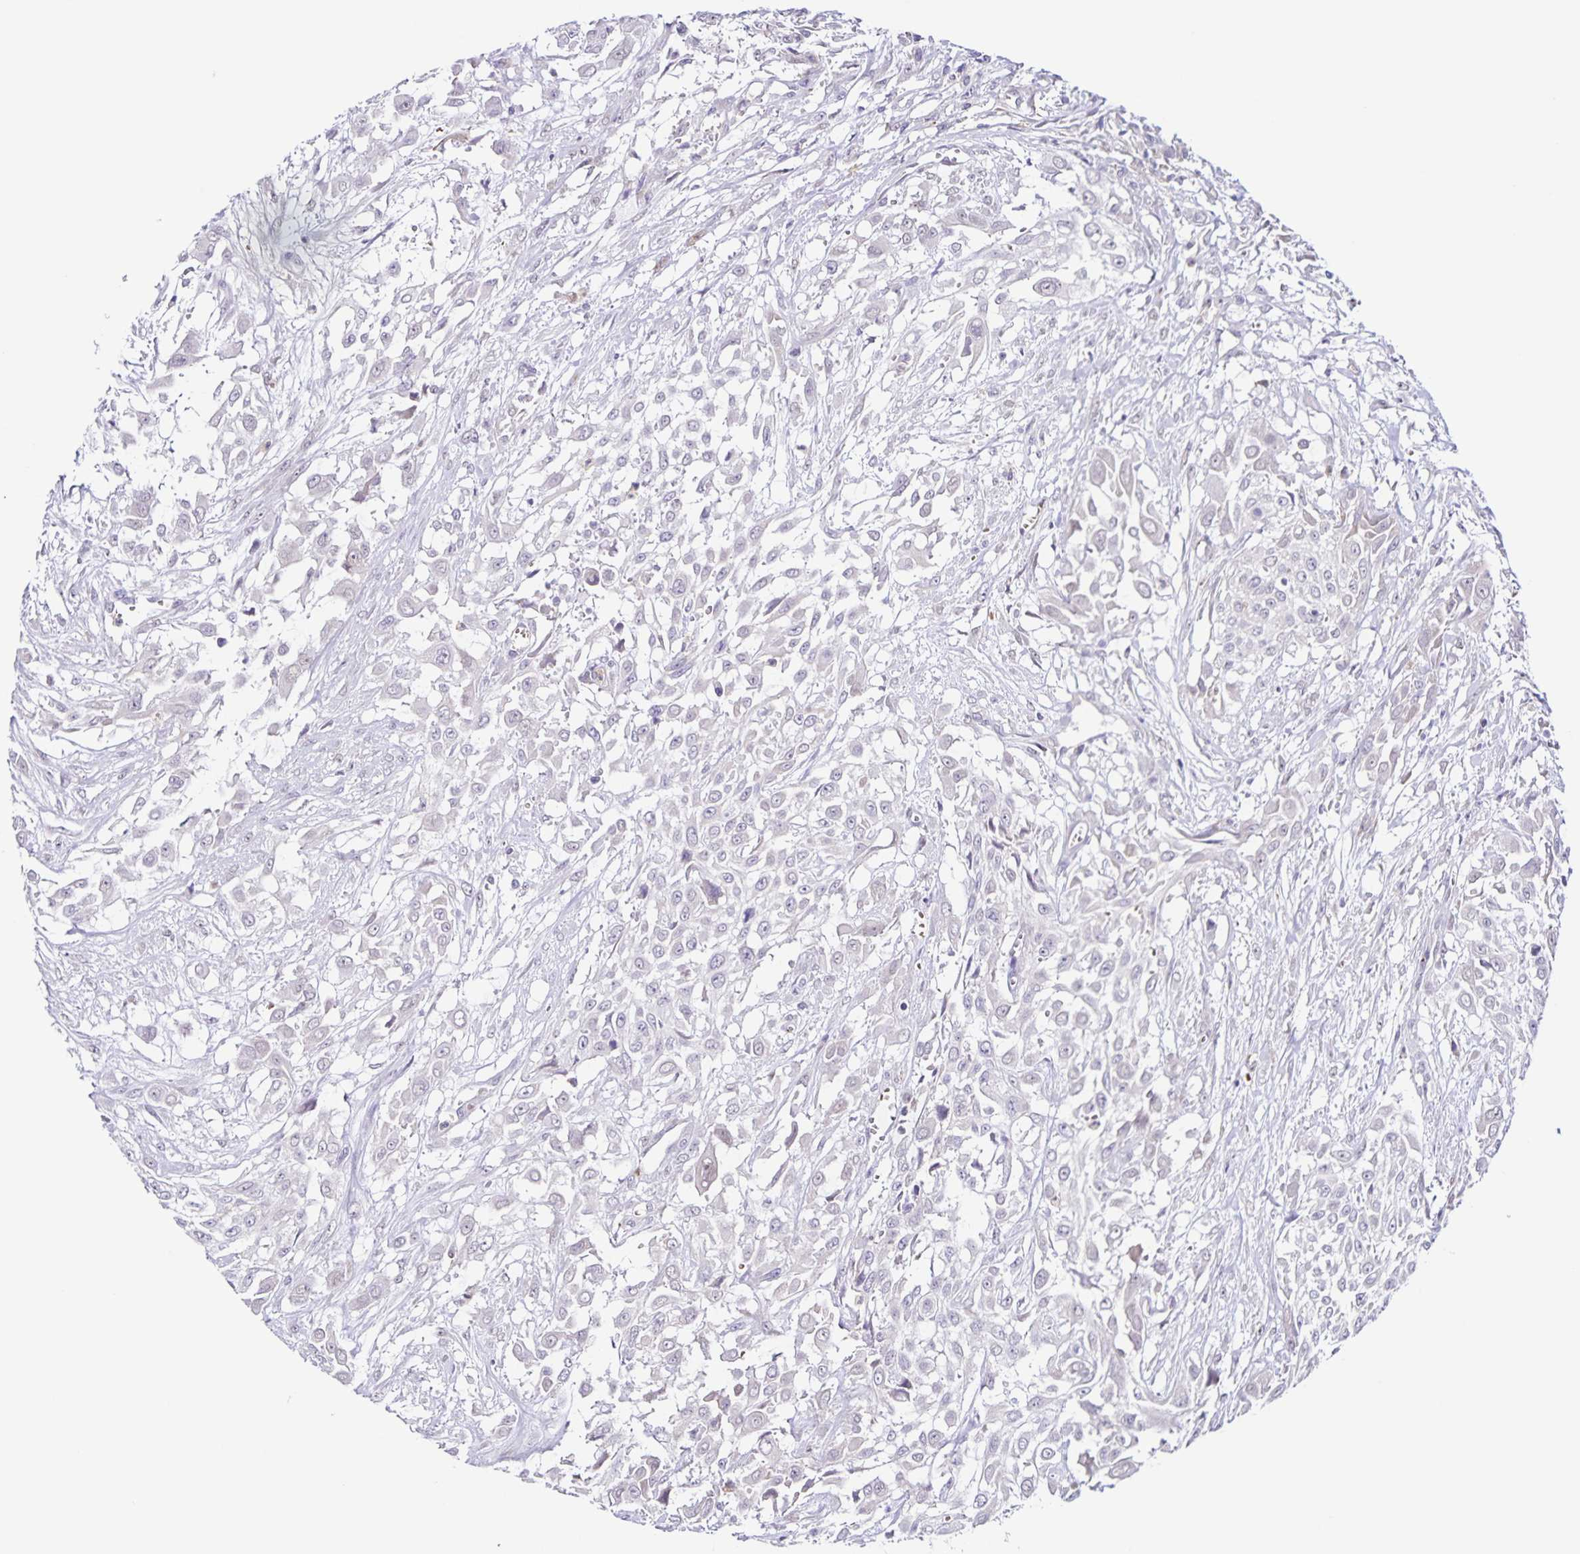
{"staining": {"intensity": "negative", "quantity": "none", "location": "none"}, "tissue": "urothelial cancer", "cell_type": "Tumor cells", "image_type": "cancer", "snomed": [{"axis": "morphology", "description": "Urothelial carcinoma, High grade"}, {"axis": "topography", "description": "Urinary bladder"}], "caption": "Tumor cells are negative for brown protein staining in urothelial cancer.", "gene": "STPG4", "patient": {"sex": "male", "age": 57}}